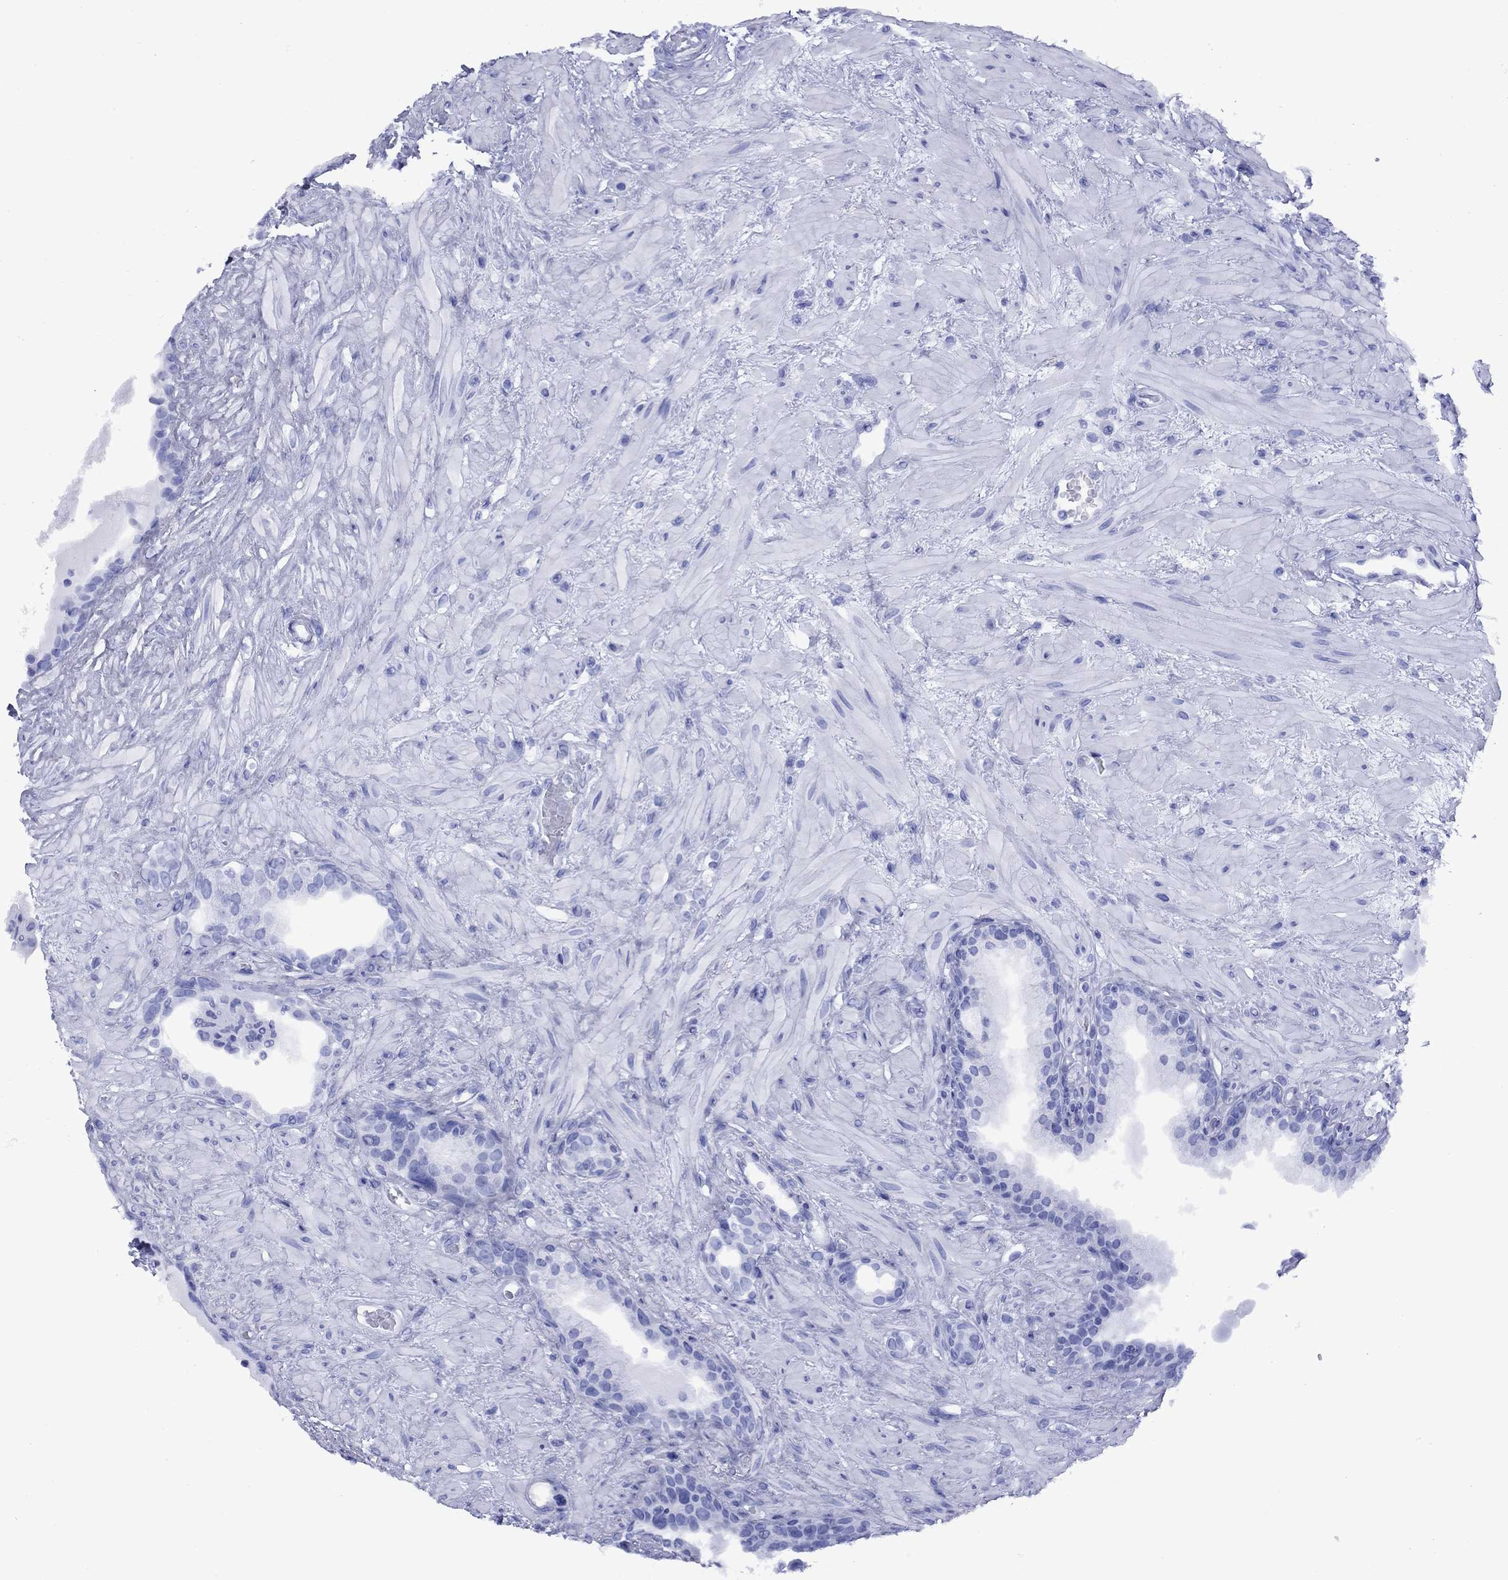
{"staining": {"intensity": "negative", "quantity": "none", "location": "none"}, "tissue": "prostate", "cell_type": "Glandular cells", "image_type": "normal", "snomed": [{"axis": "morphology", "description": "Normal tissue, NOS"}, {"axis": "topography", "description": "Prostate"}], "caption": "Benign prostate was stained to show a protein in brown. There is no significant positivity in glandular cells.", "gene": "GIP", "patient": {"sex": "male", "age": 63}}